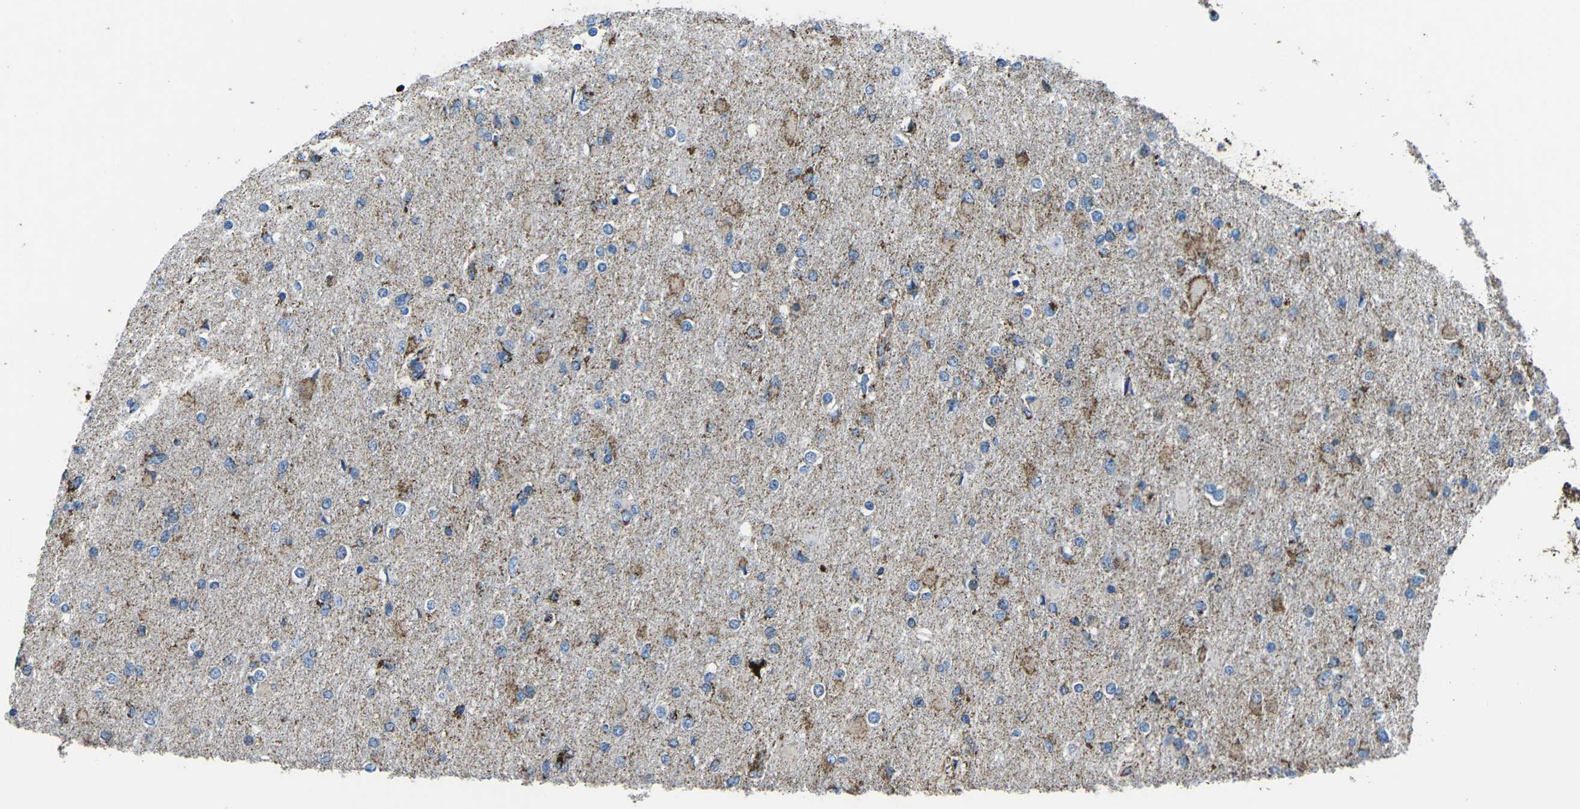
{"staining": {"intensity": "moderate", "quantity": "25%-75%", "location": "cytoplasmic/membranous"}, "tissue": "glioma", "cell_type": "Tumor cells", "image_type": "cancer", "snomed": [{"axis": "morphology", "description": "Glioma, malignant, High grade"}, {"axis": "topography", "description": "Cerebral cortex"}], "caption": "Tumor cells show moderate cytoplasmic/membranous positivity in approximately 25%-75% of cells in glioma.", "gene": "MT-CO2", "patient": {"sex": "female", "age": 36}}